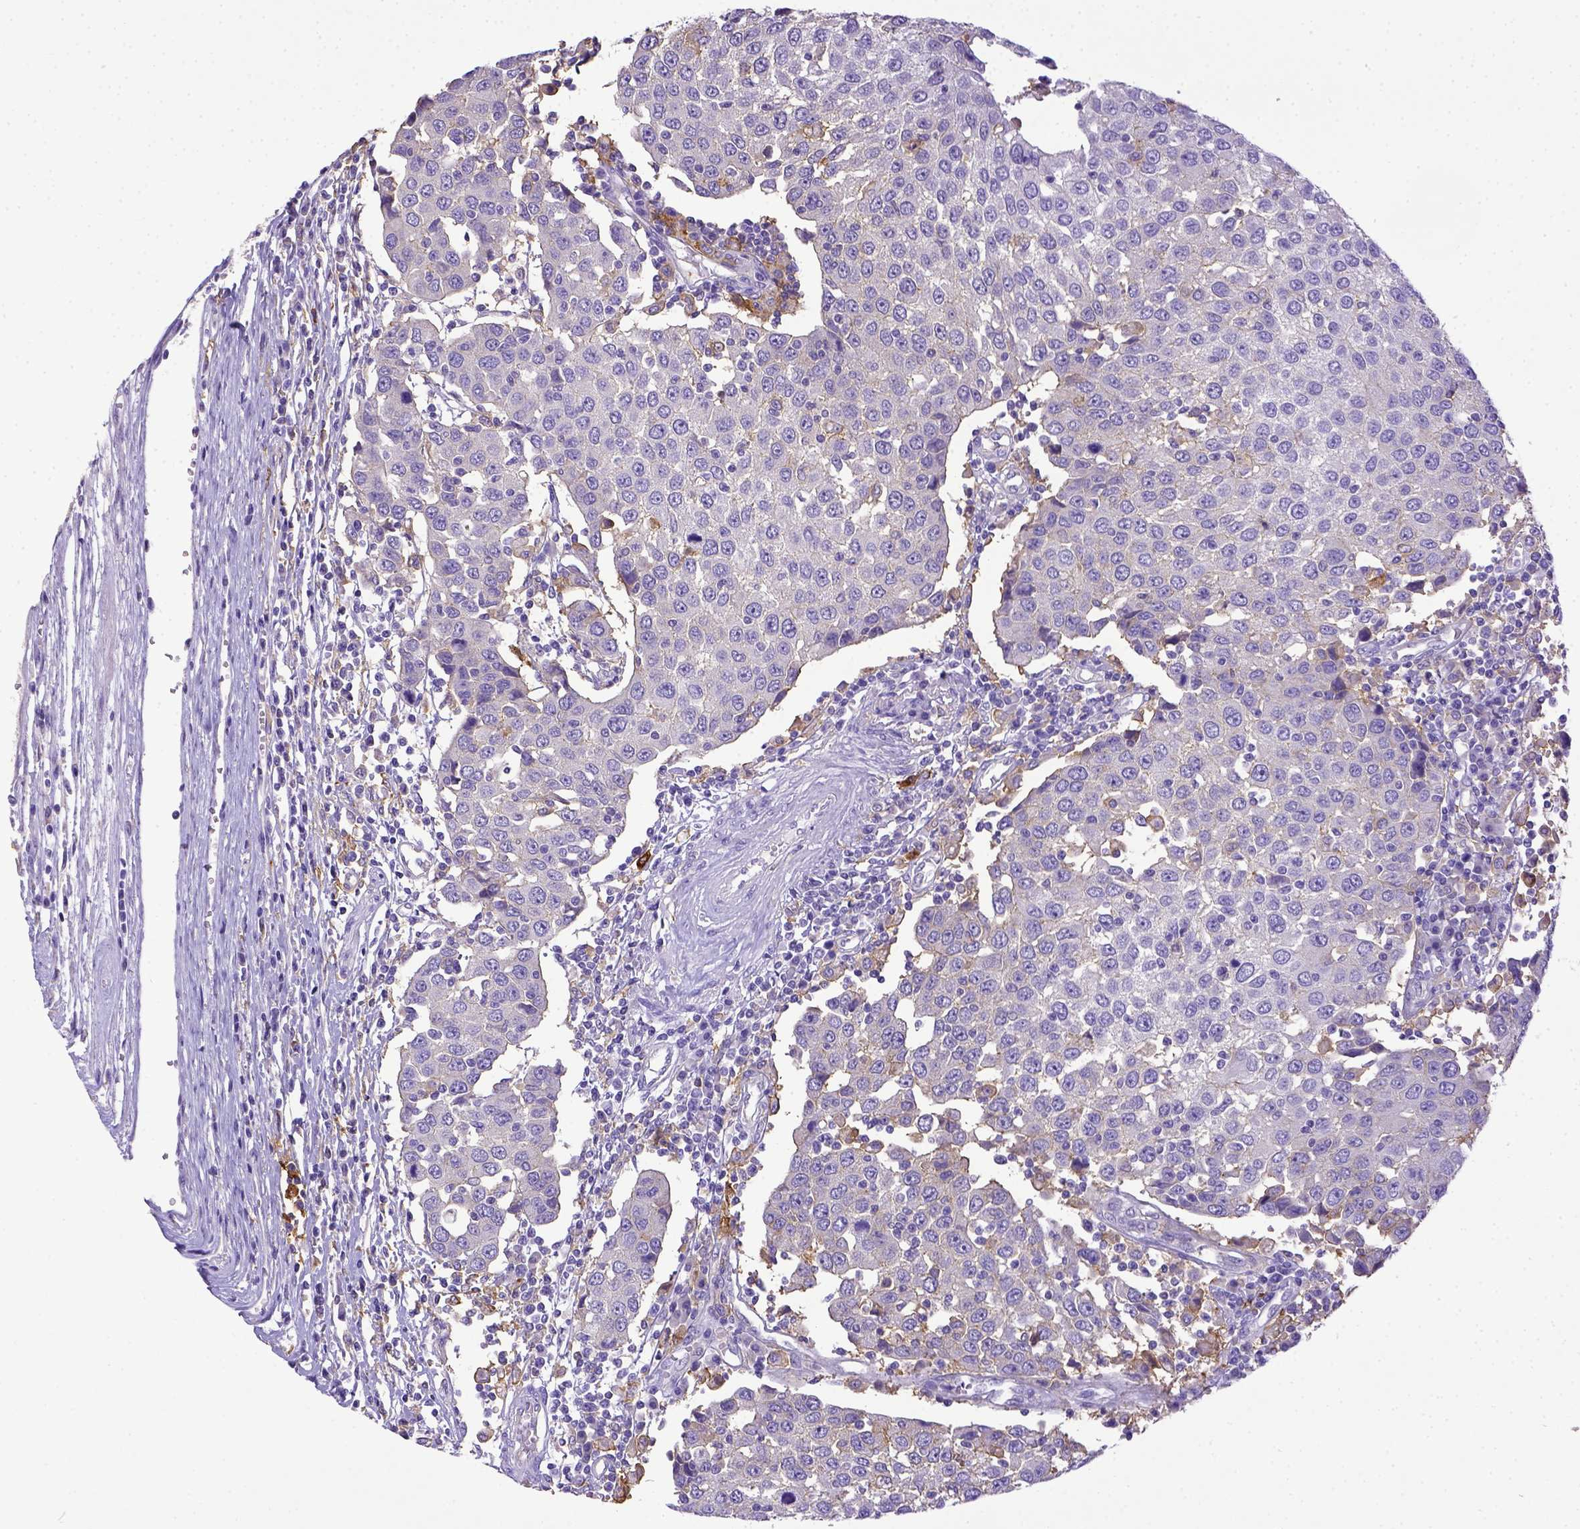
{"staining": {"intensity": "negative", "quantity": "none", "location": "none"}, "tissue": "urothelial cancer", "cell_type": "Tumor cells", "image_type": "cancer", "snomed": [{"axis": "morphology", "description": "Urothelial carcinoma, High grade"}, {"axis": "topography", "description": "Urinary bladder"}], "caption": "Tumor cells show no significant protein positivity in urothelial cancer.", "gene": "CD40", "patient": {"sex": "female", "age": 85}}